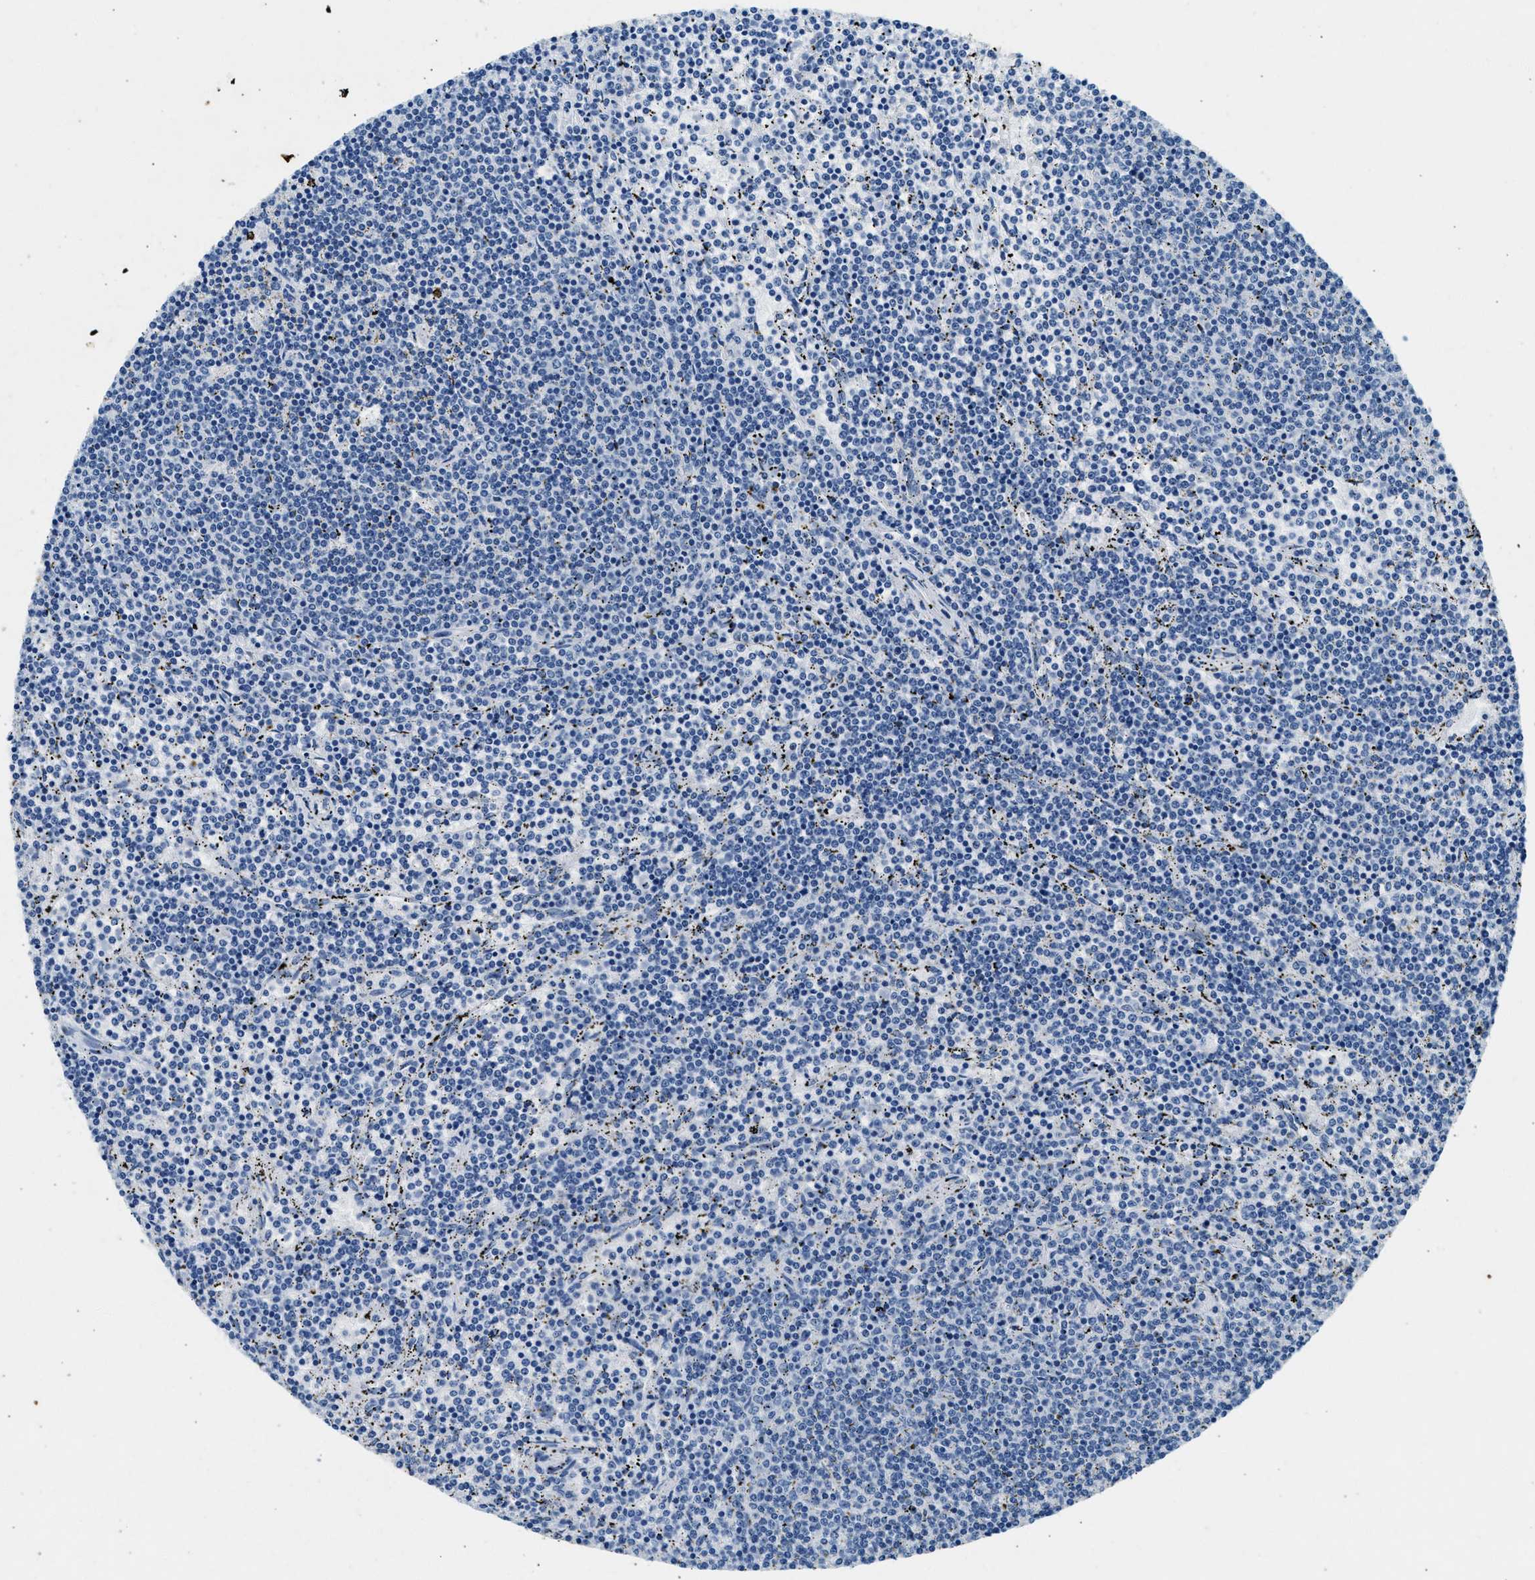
{"staining": {"intensity": "negative", "quantity": "none", "location": "none"}, "tissue": "lymphoma", "cell_type": "Tumor cells", "image_type": "cancer", "snomed": [{"axis": "morphology", "description": "Malignant lymphoma, non-Hodgkin's type, Low grade"}, {"axis": "topography", "description": "Spleen"}], "caption": "Lymphoma was stained to show a protein in brown. There is no significant expression in tumor cells. Nuclei are stained in blue.", "gene": "CFAP20", "patient": {"sex": "female", "age": 50}}